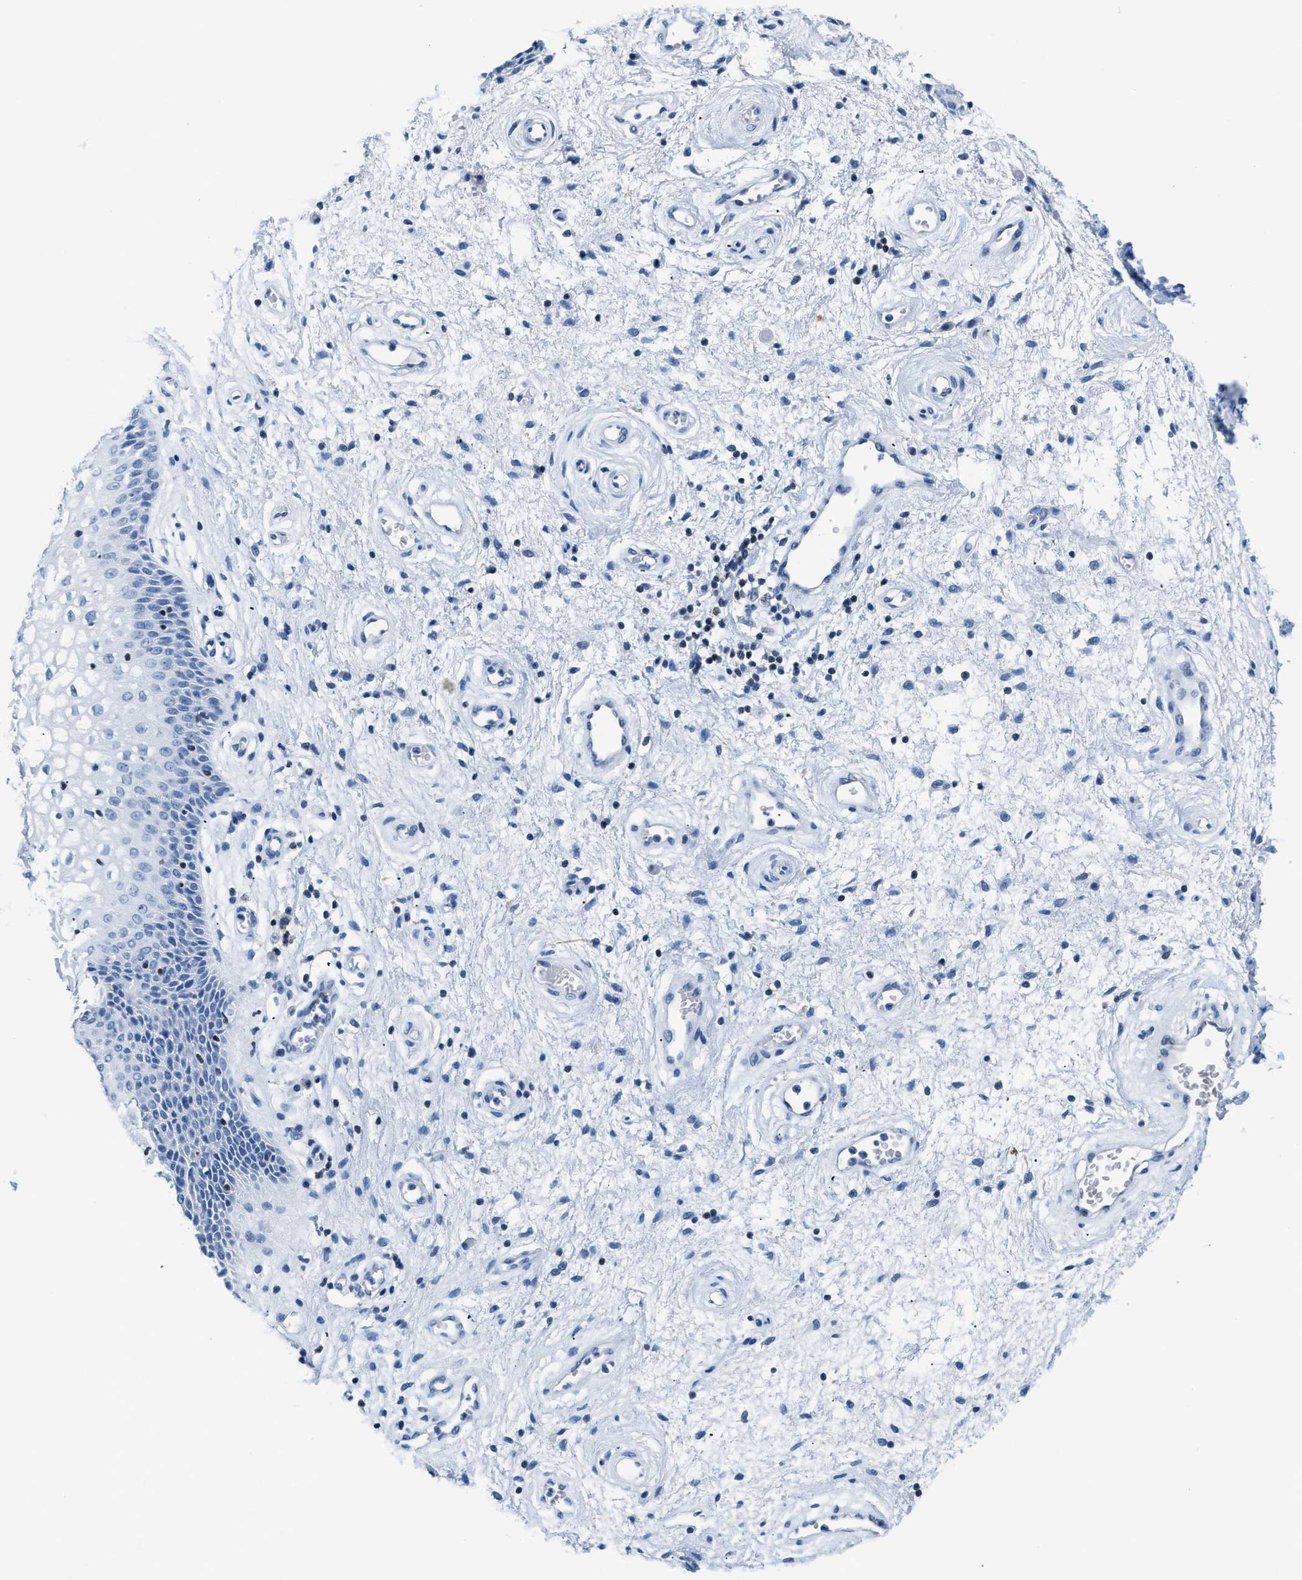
{"staining": {"intensity": "negative", "quantity": "none", "location": "none"}, "tissue": "vagina", "cell_type": "Squamous epithelial cells", "image_type": "normal", "snomed": [{"axis": "morphology", "description": "Normal tissue, NOS"}, {"axis": "topography", "description": "Vagina"}], "caption": "The histopathology image demonstrates no significant expression in squamous epithelial cells of vagina.", "gene": "NFATC2", "patient": {"sex": "female", "age": 34}}